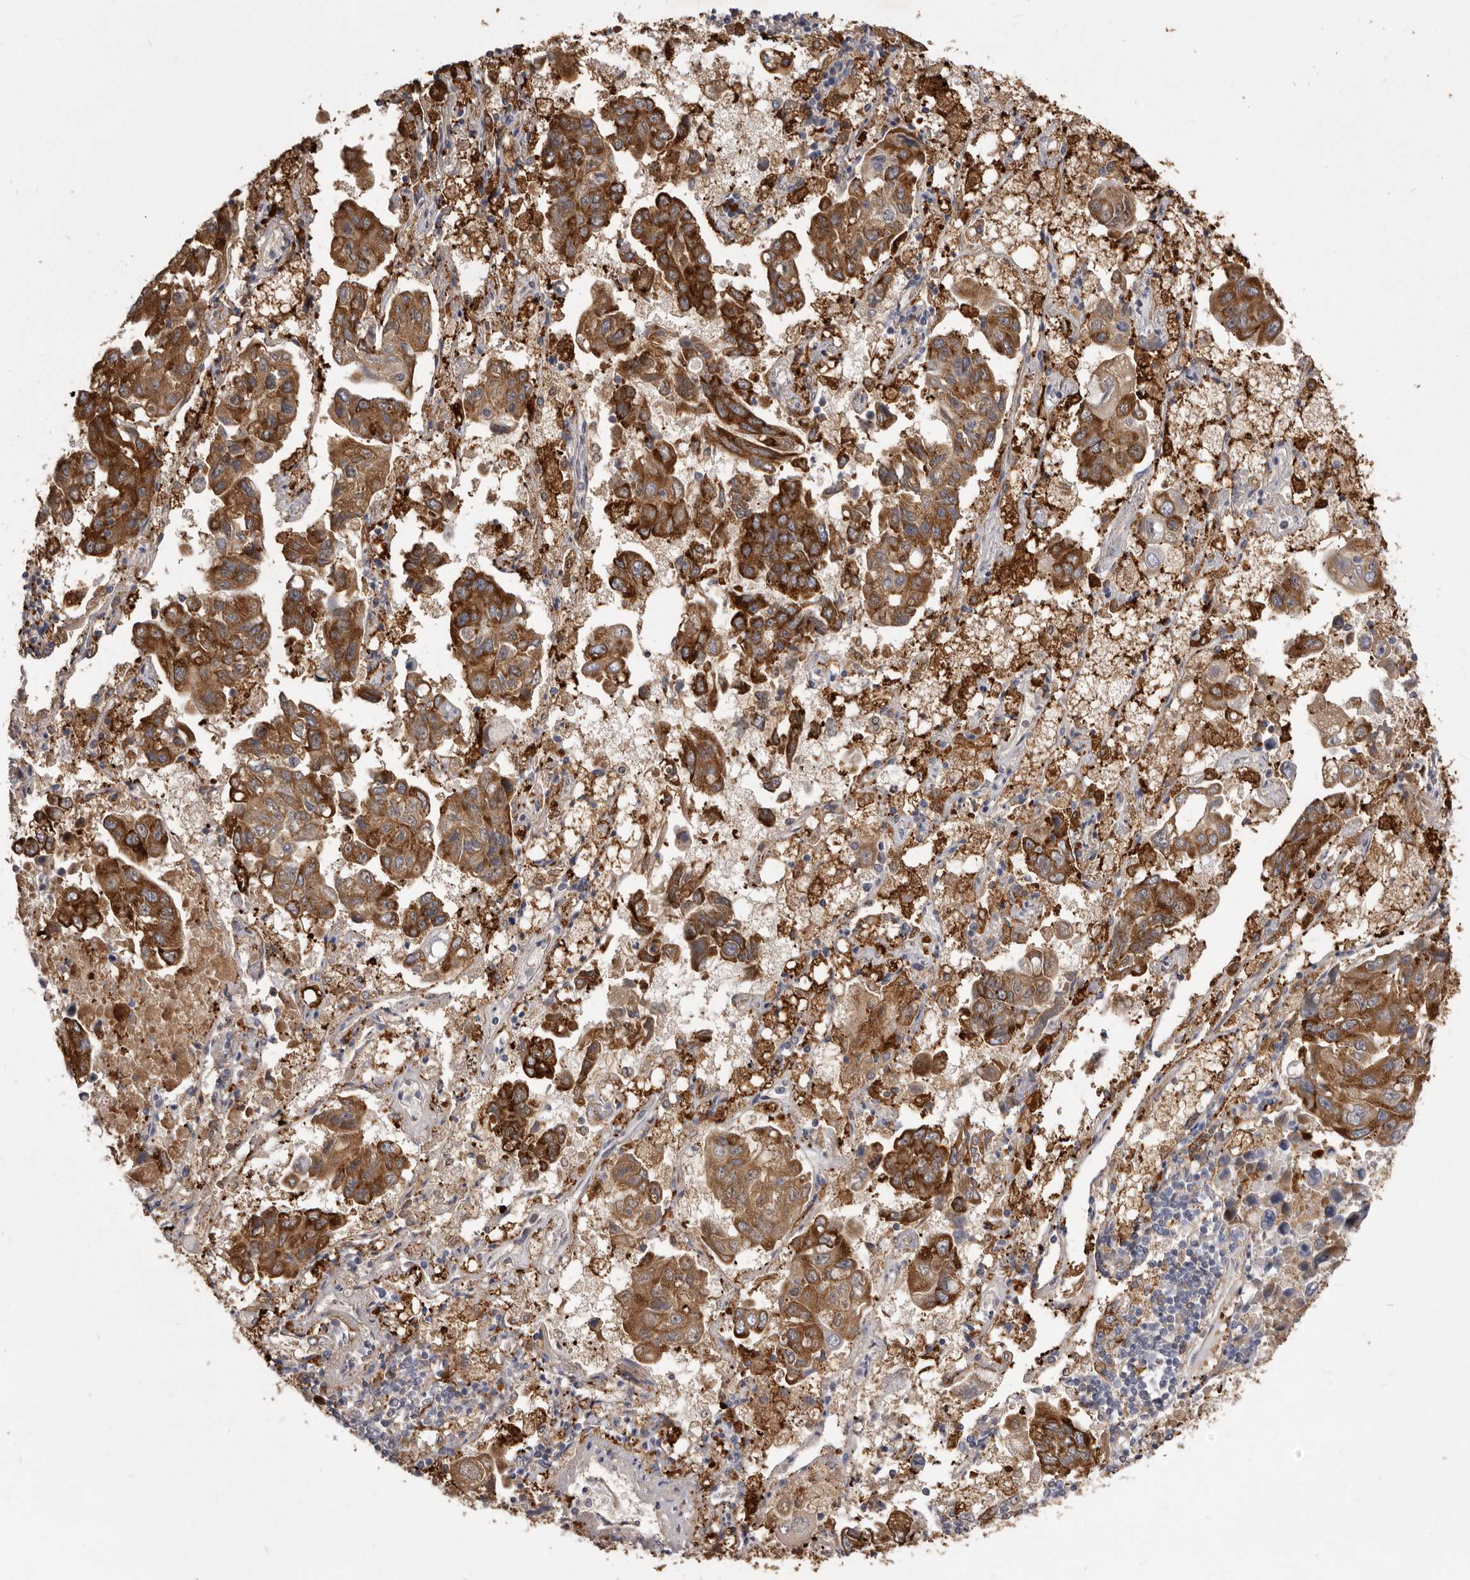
{"staining": {"intensity": "strong", "quantity": ">75%", "location": "cytoplasmic/membranous"}, "tissue": "lung cancer", "cell_type": "Tumor cells", "image_type": "cancer", "snomed": [{"axis": "morphology", "description": "Adenocarcinoma, NOS"}, {"axis": "topography", "description": "Lung"}], "caption": "Strong cytoplasmic/membranous positivity for a protein is seen in about >75% of tumor cells of adenocarcinoma (lung) using IHC.", "gene": "VPS45", "patient": {"sex": "male", "age": 64}}